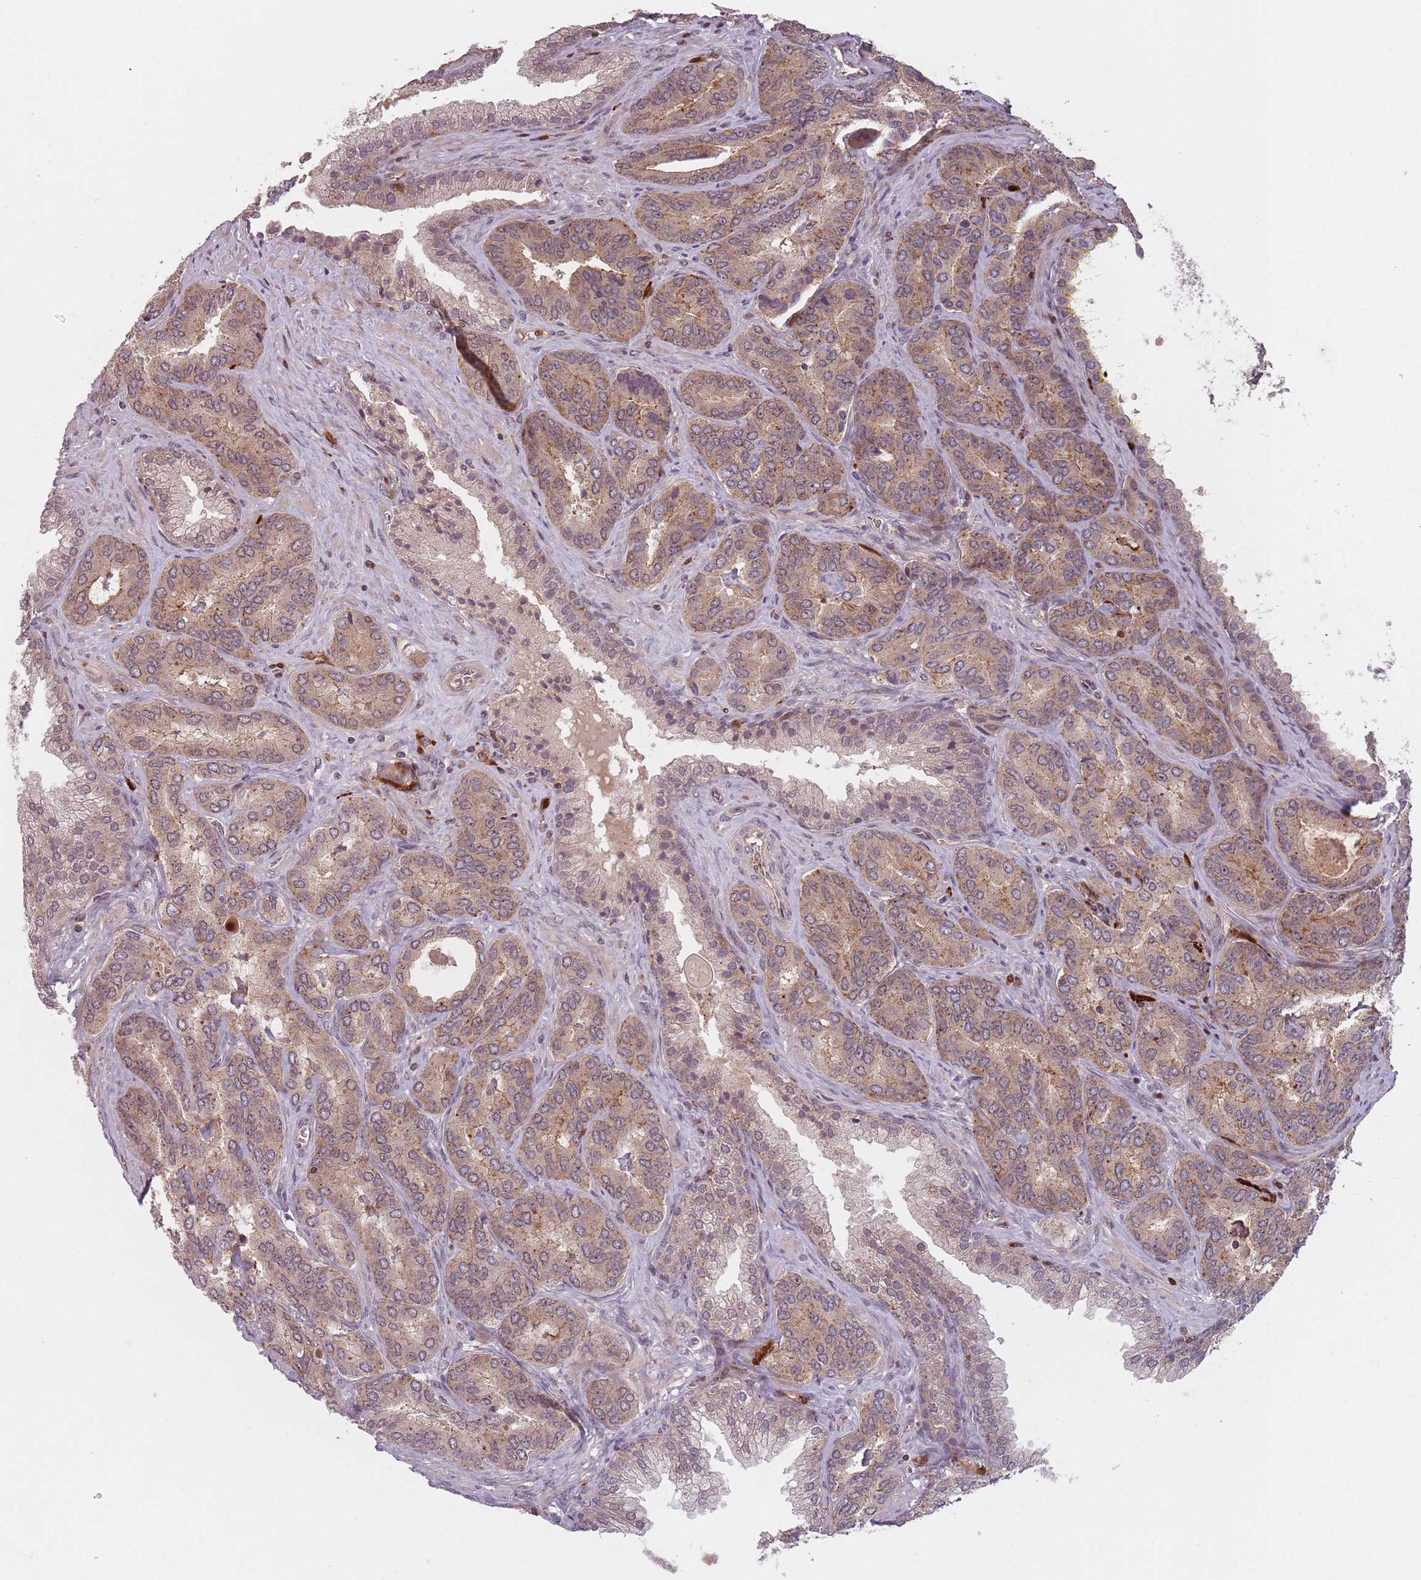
{"staining": {"intensity": "moderate", "quantity": "25%-75%", "location": "cytoplasmic/membranous"}, "tissue": "prostate cancer", "cell_type": "Tumor cells", "image_type": "cancer", "snomed": [{"axis": "morphology", "description": "Adenocarcinoma, High grade"}, {"axis": "topography", "description": "Prostate"}], "caption": "Brown immunohistochemical staining in high-grade adenocarcinoma (prostate) reveals moderate cytoplasmic/membranous positivity in approximately 25%-75% of tumor cells.", "gene": "GPR180", "patient": {"sex": "male", "age": 72}}